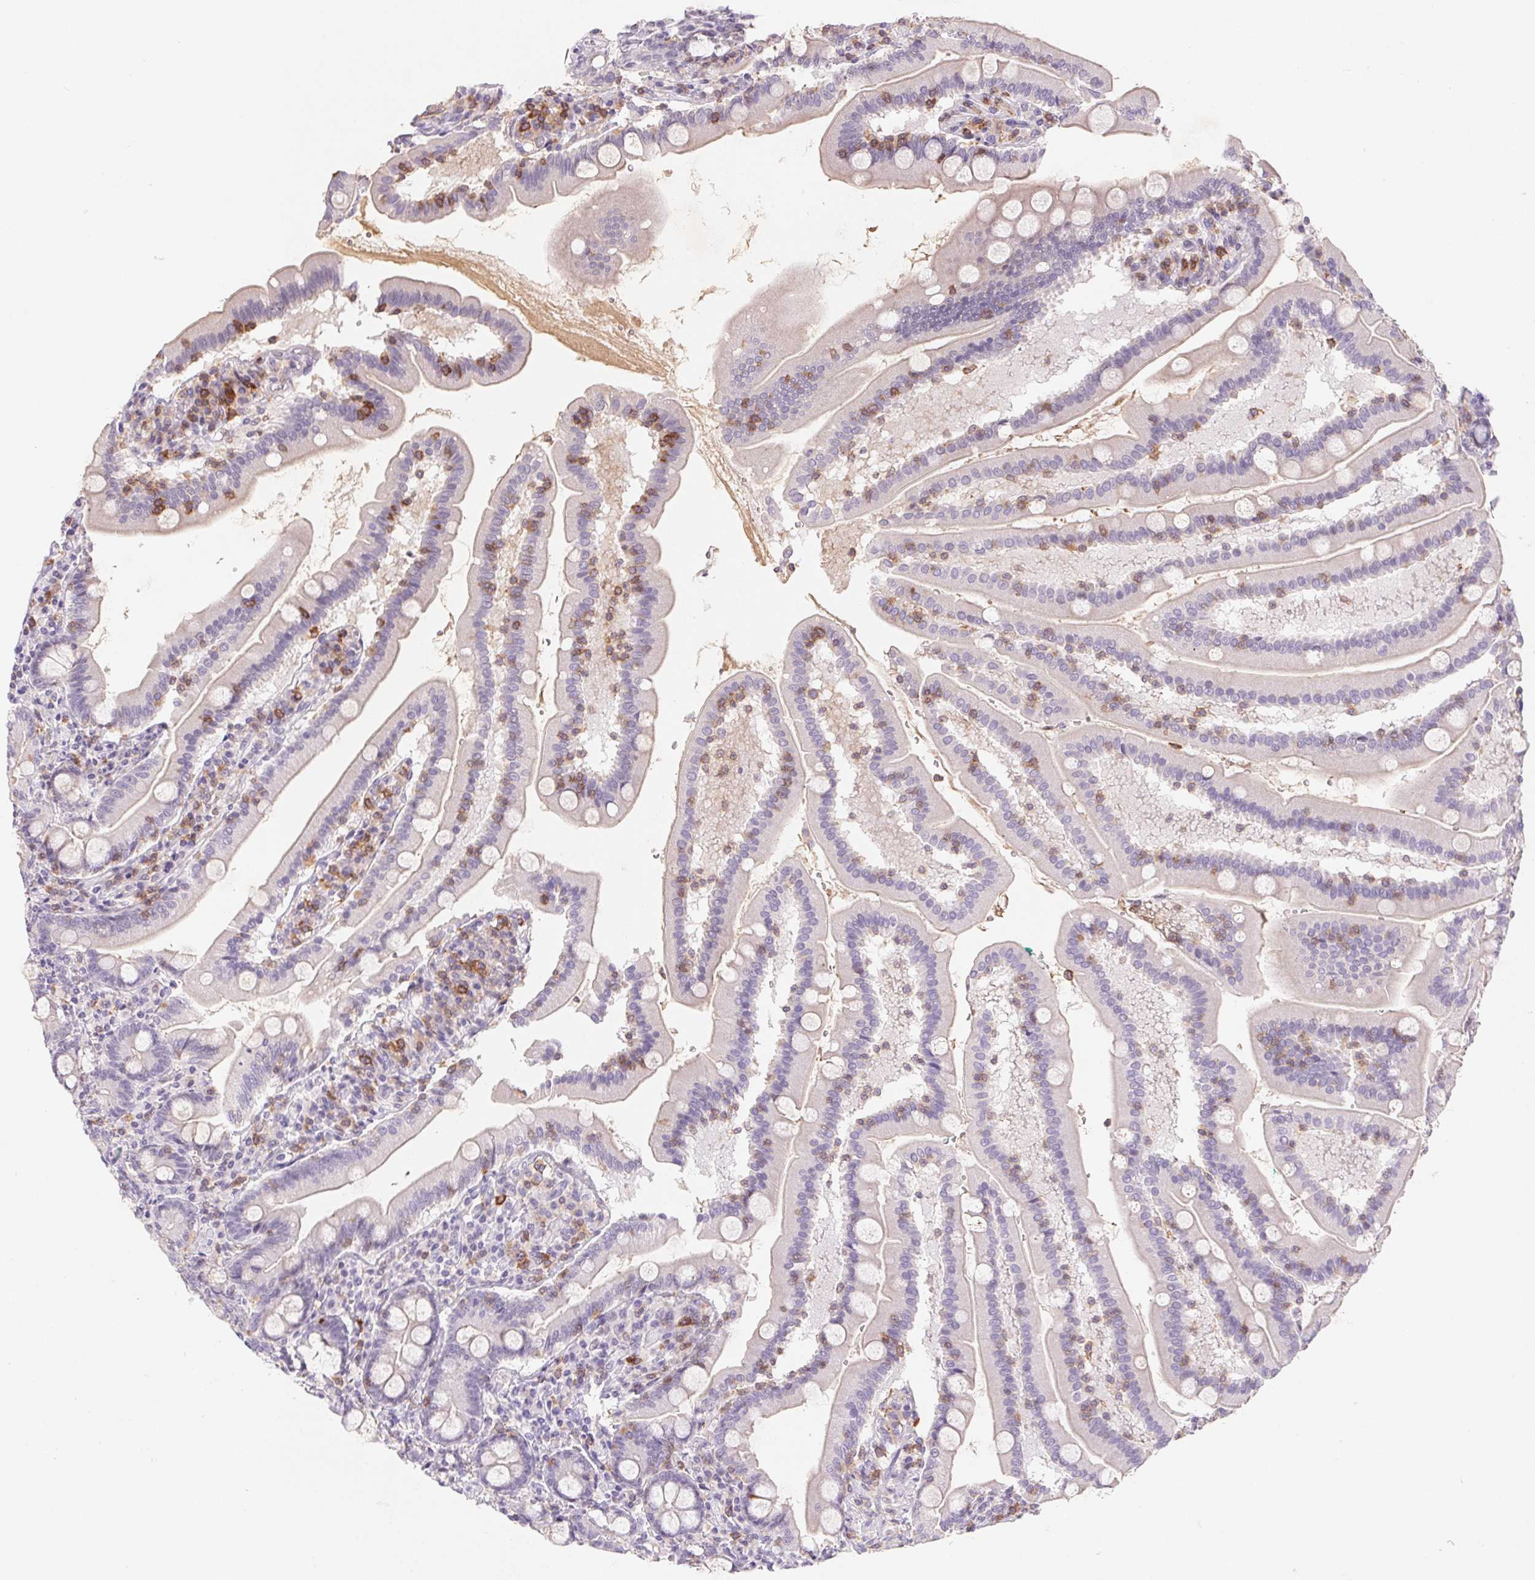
{"staining": {"intensity": "negative", "quantity": "none", "location": "none"}, "tissue": "duodenum", "cell_type": "Glandular cells", "image_type": "normal", "snomed": [{"axis": "morphology", "description": "Normal tissue, NOS"}, {"axis": "topography", "description": "Duodenum"}], "caption": "Protein analysis of normal duodenum exhibits no significant positivity in glandular cells.", "gene": "KIF26A", "patient": {"sex": "female", "age": 67}}